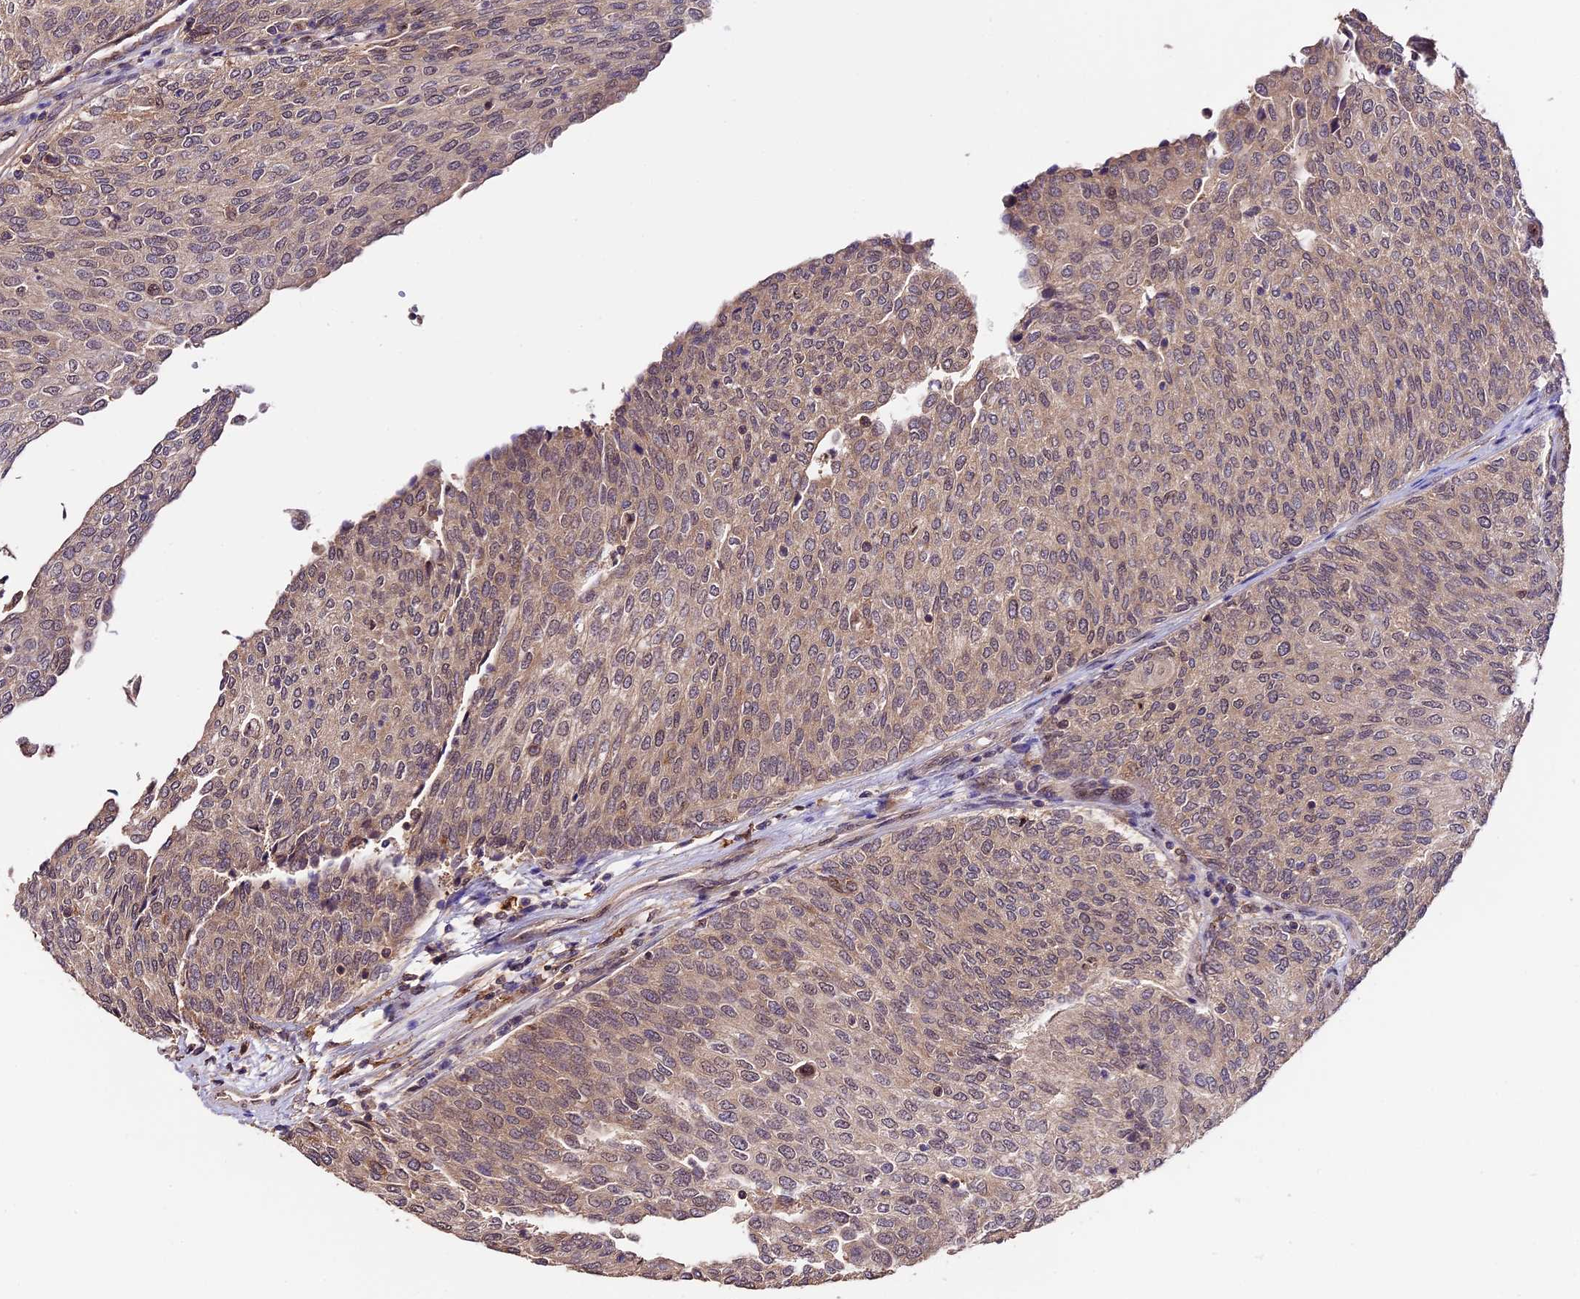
{"staining": {"intensity": "weak", "quantity": ">75%", "location": "cytoplasmic/membranous"}, "tissue": "urothelial cancer", "cell_type": "Tumor cells", "image_type": "cancer", "snomed": [{"axis": "morphology", "description": "Urothelial carcinoma, Low grade"}, {"axis": "topography", "description": "Urinary bladder"}], "caption": "A high-resolution histopathology image shows immunohistochemistry (IHC) staining of urothelial cancer, which reveals weak cytoplasmic/membranous staining in approximately >75% of tumor cells.", "gene": "TRMT1", "patient": {"sex": "female", "age": 79}}